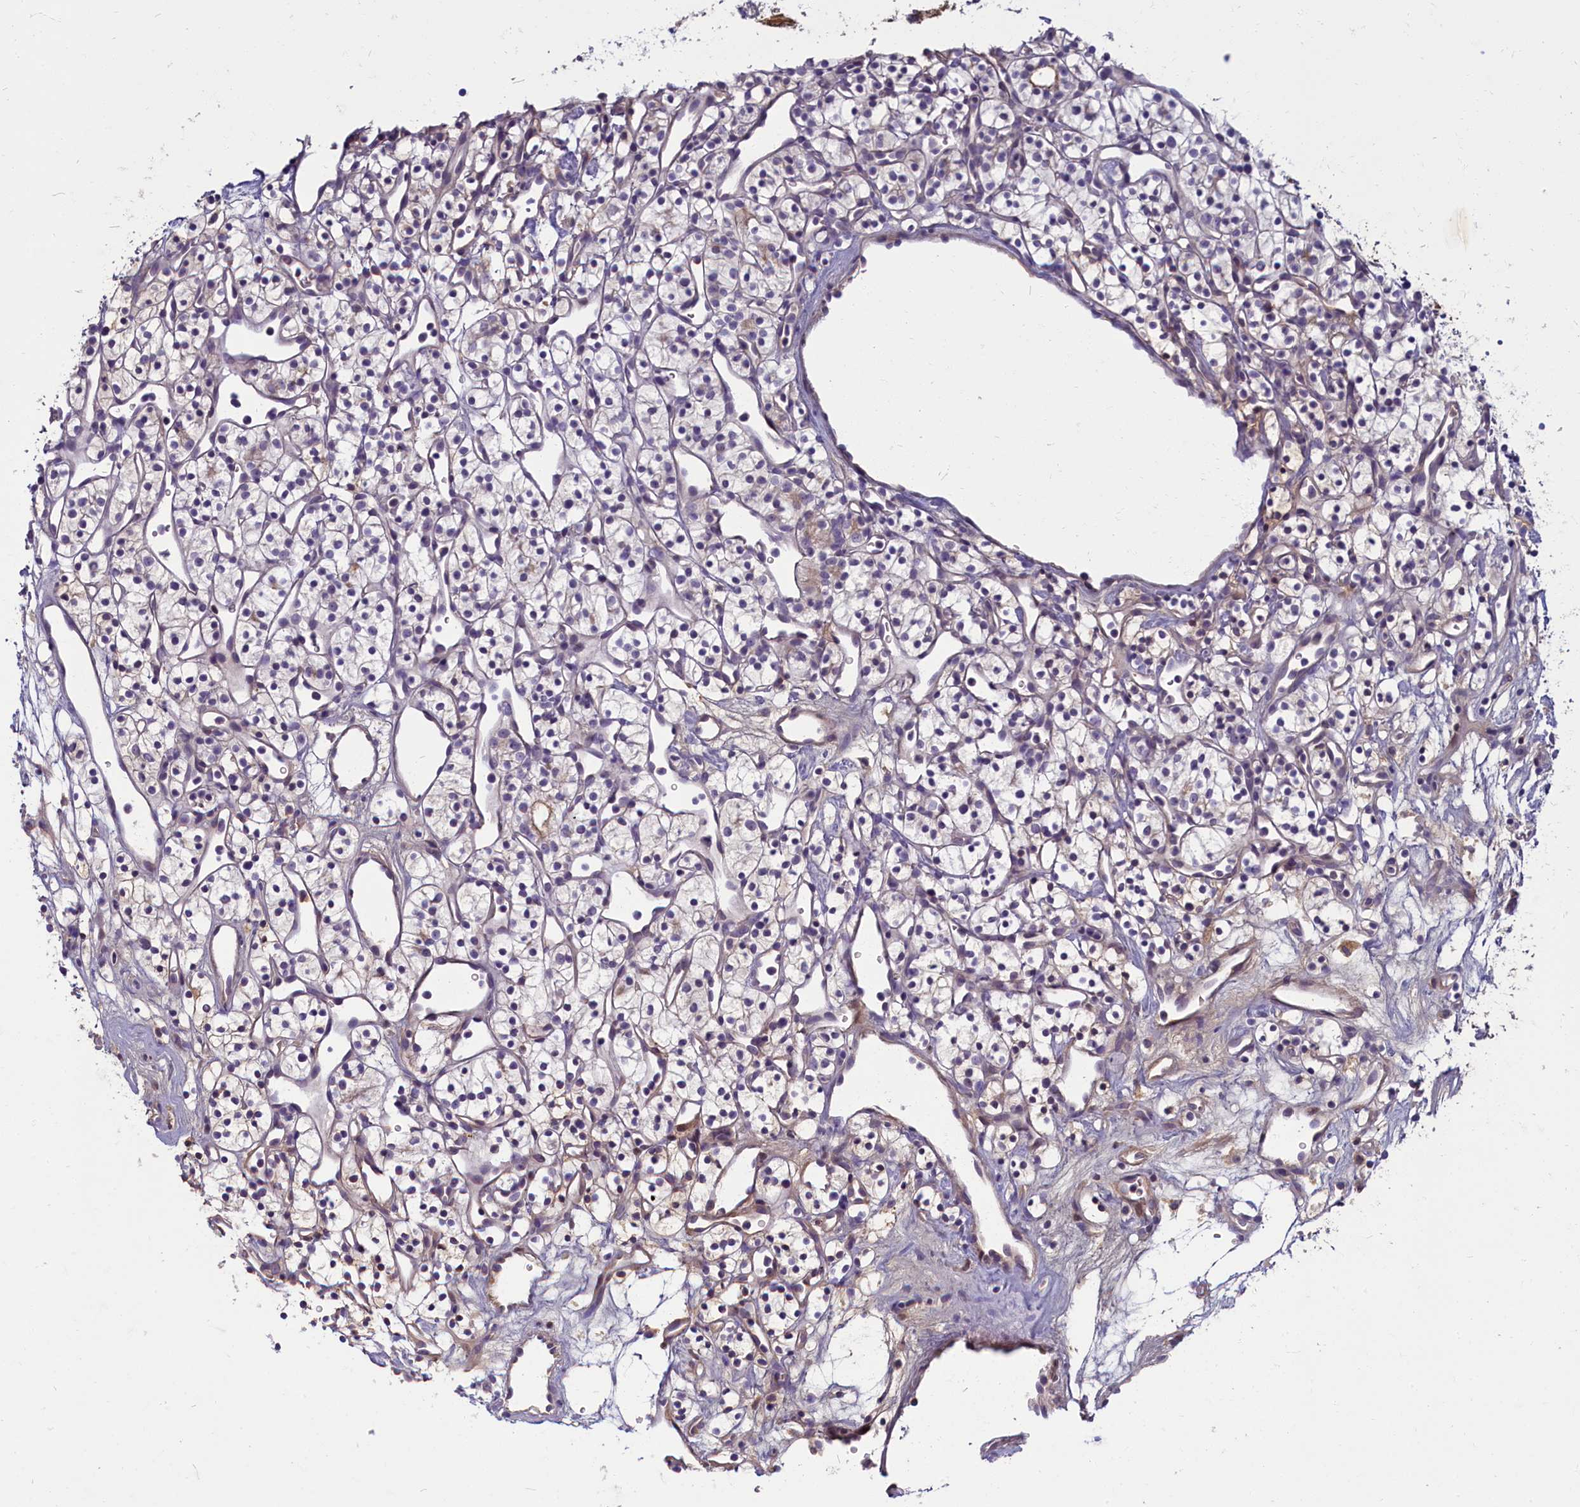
{"staining": {"intensity": "weak", "quantity": "<25%", "location": "cytoplasmic/membranous"}, "tissue": "renal cancer", "cell_type": "Tumor cells", "image_type": "cancer", "snomed": [{"axis": "morphology", "description": "Adenocarcinoma, NOS"}, {"axis": "topography", "description": "Kidney"}], "caption": "An IHC photomicrograph of renal cancer (adenocarcinoma) is shown. There is no staining in tumor cells of renal cancer (adenocarcinoma). (Stains: DAB immunohistochemistry with hematoxylin counter stain, Microscopy: brightfield microscopy at high magnification).", "gene": "SV2C", "patient": {"sex": "female", "age": 57}}